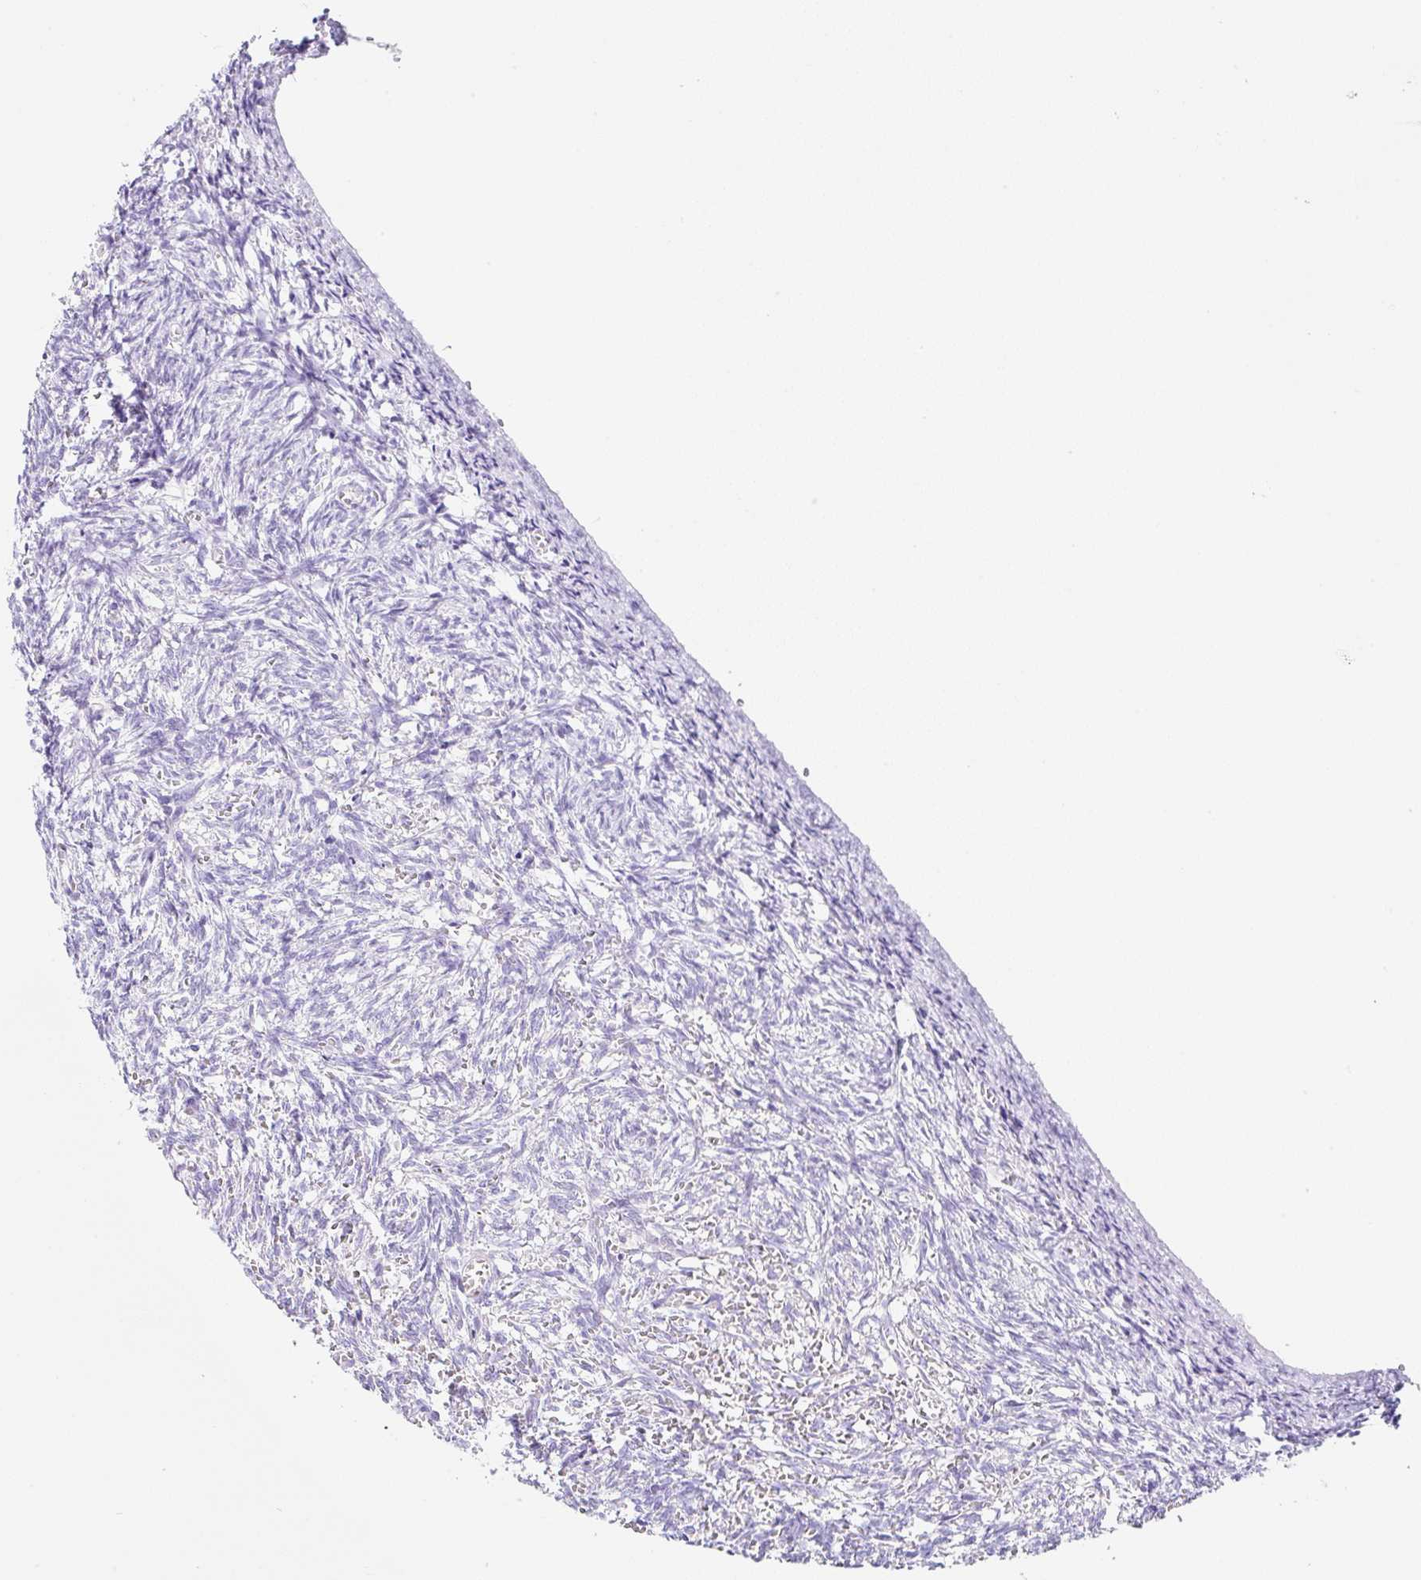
{"staining": {"intensity": "negative", "quantity": "none", "location": "none"}, "tissue": "ovary", "cell_type": "Ovarian stroma cells", "image_type": "normal", "snomed": [{"axis": "morphology", "description": "Normal tissue, NOS"}, {"axis": "topography", "description": "Ovary"}], "caption": "Ovary stained for a protein using immunohistochemistry (IHC) reveals no expression ovarian stroma cells.", "gene": "CLDND2", "patient": {"sex": "female", "age": 67}}